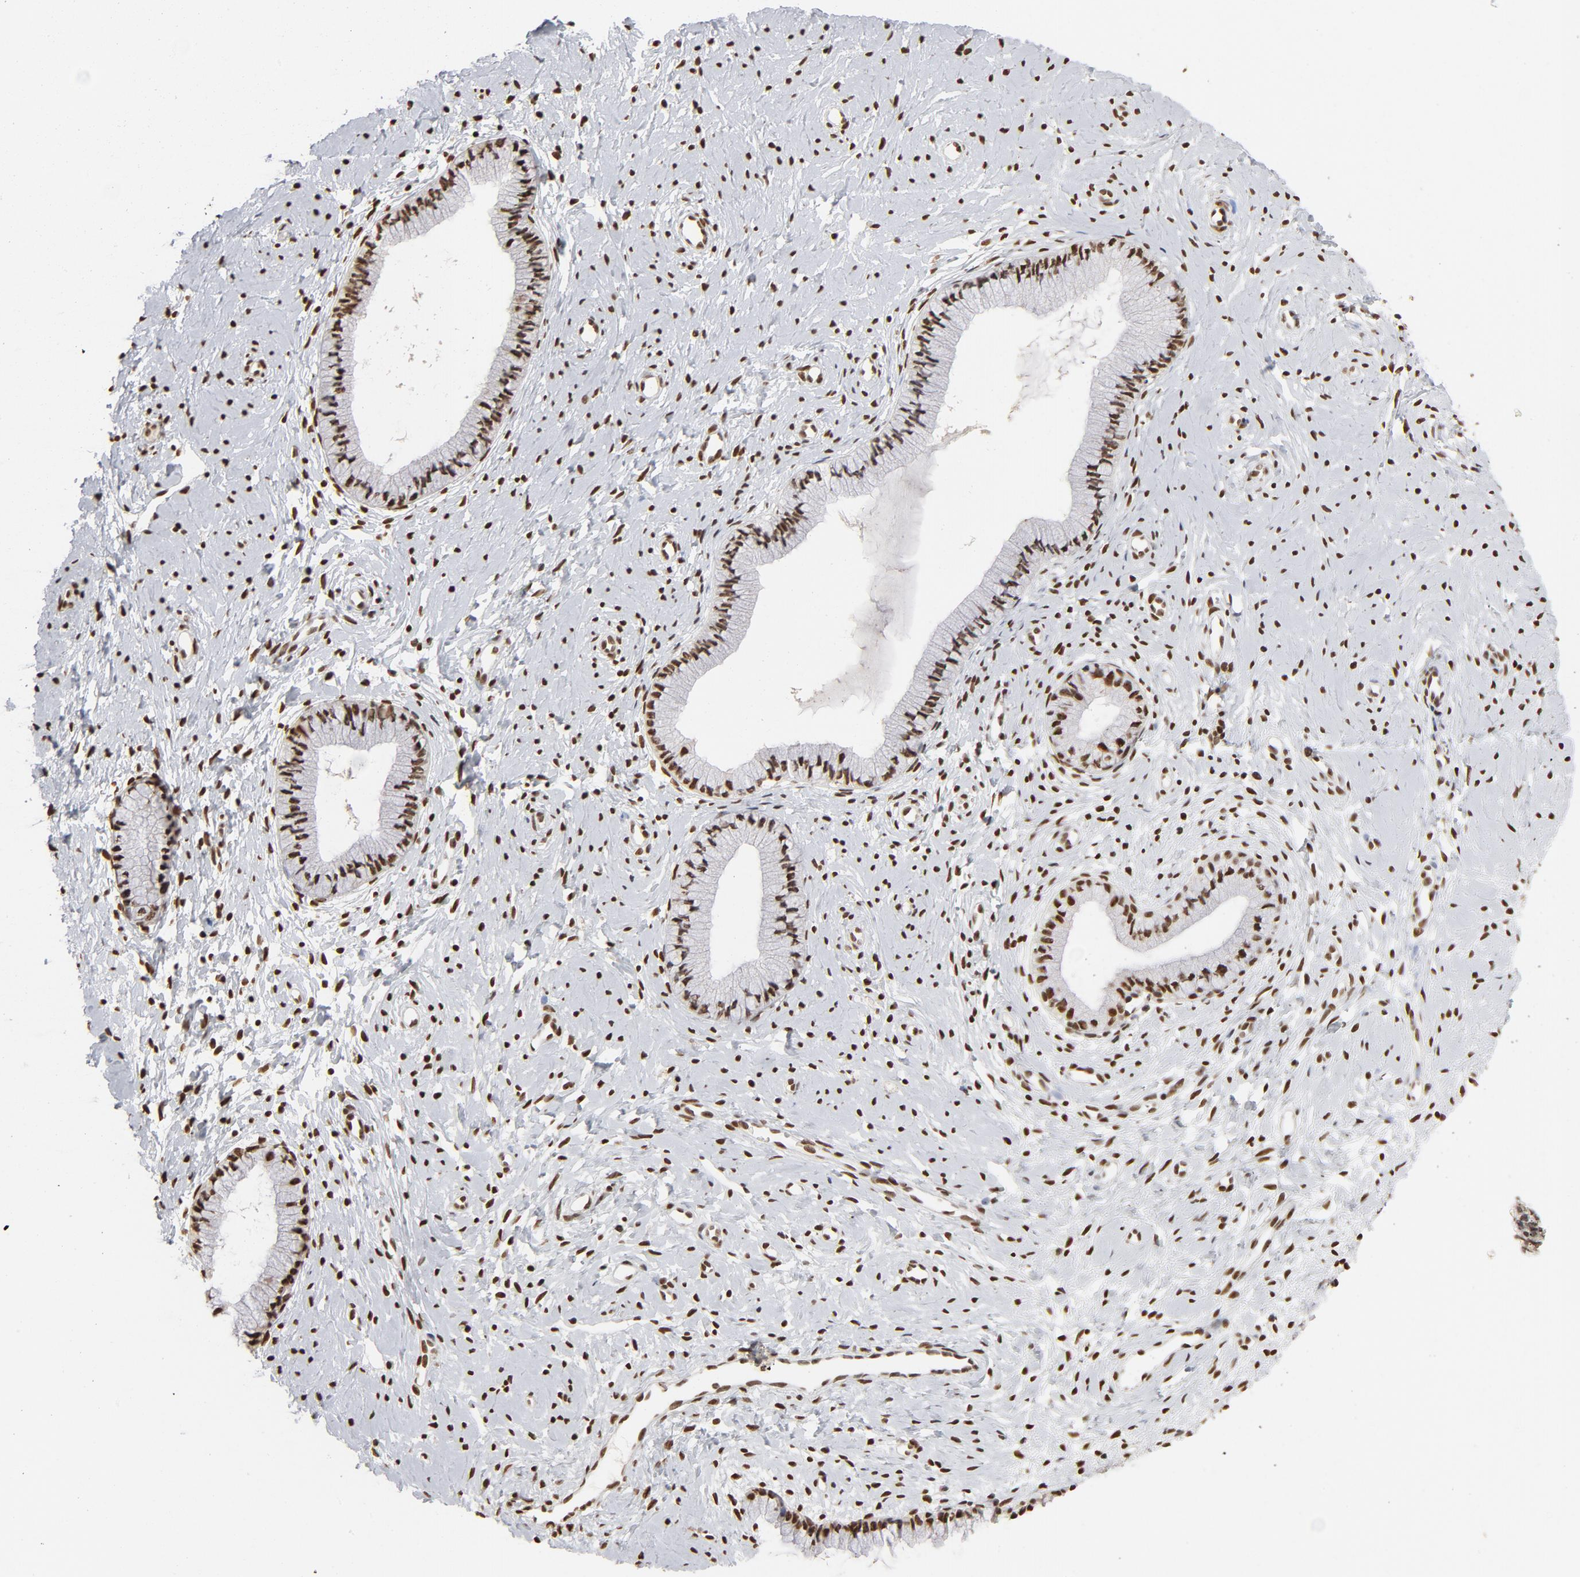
{"staining": {"intensity": "strong", "quantity": ">75%", "location": "nuclear"}, "tissue": "cervix", "cell_type": "Glandular cells", "image_type": "normal", "snomed": [{"axis": "morphology", "description": "Normal tissue, NOS"}, {"axis": "topography", "description": "Cervix"}], "caption": "A high-resolution photomicrograph shows immunohistochemistry staining of normal cervix, which demonstrates strong nuclear expression in approximately >75% of glandular cells.", "gene": "TP53BP1", "patient": {"sex": "female", "age": 46}}